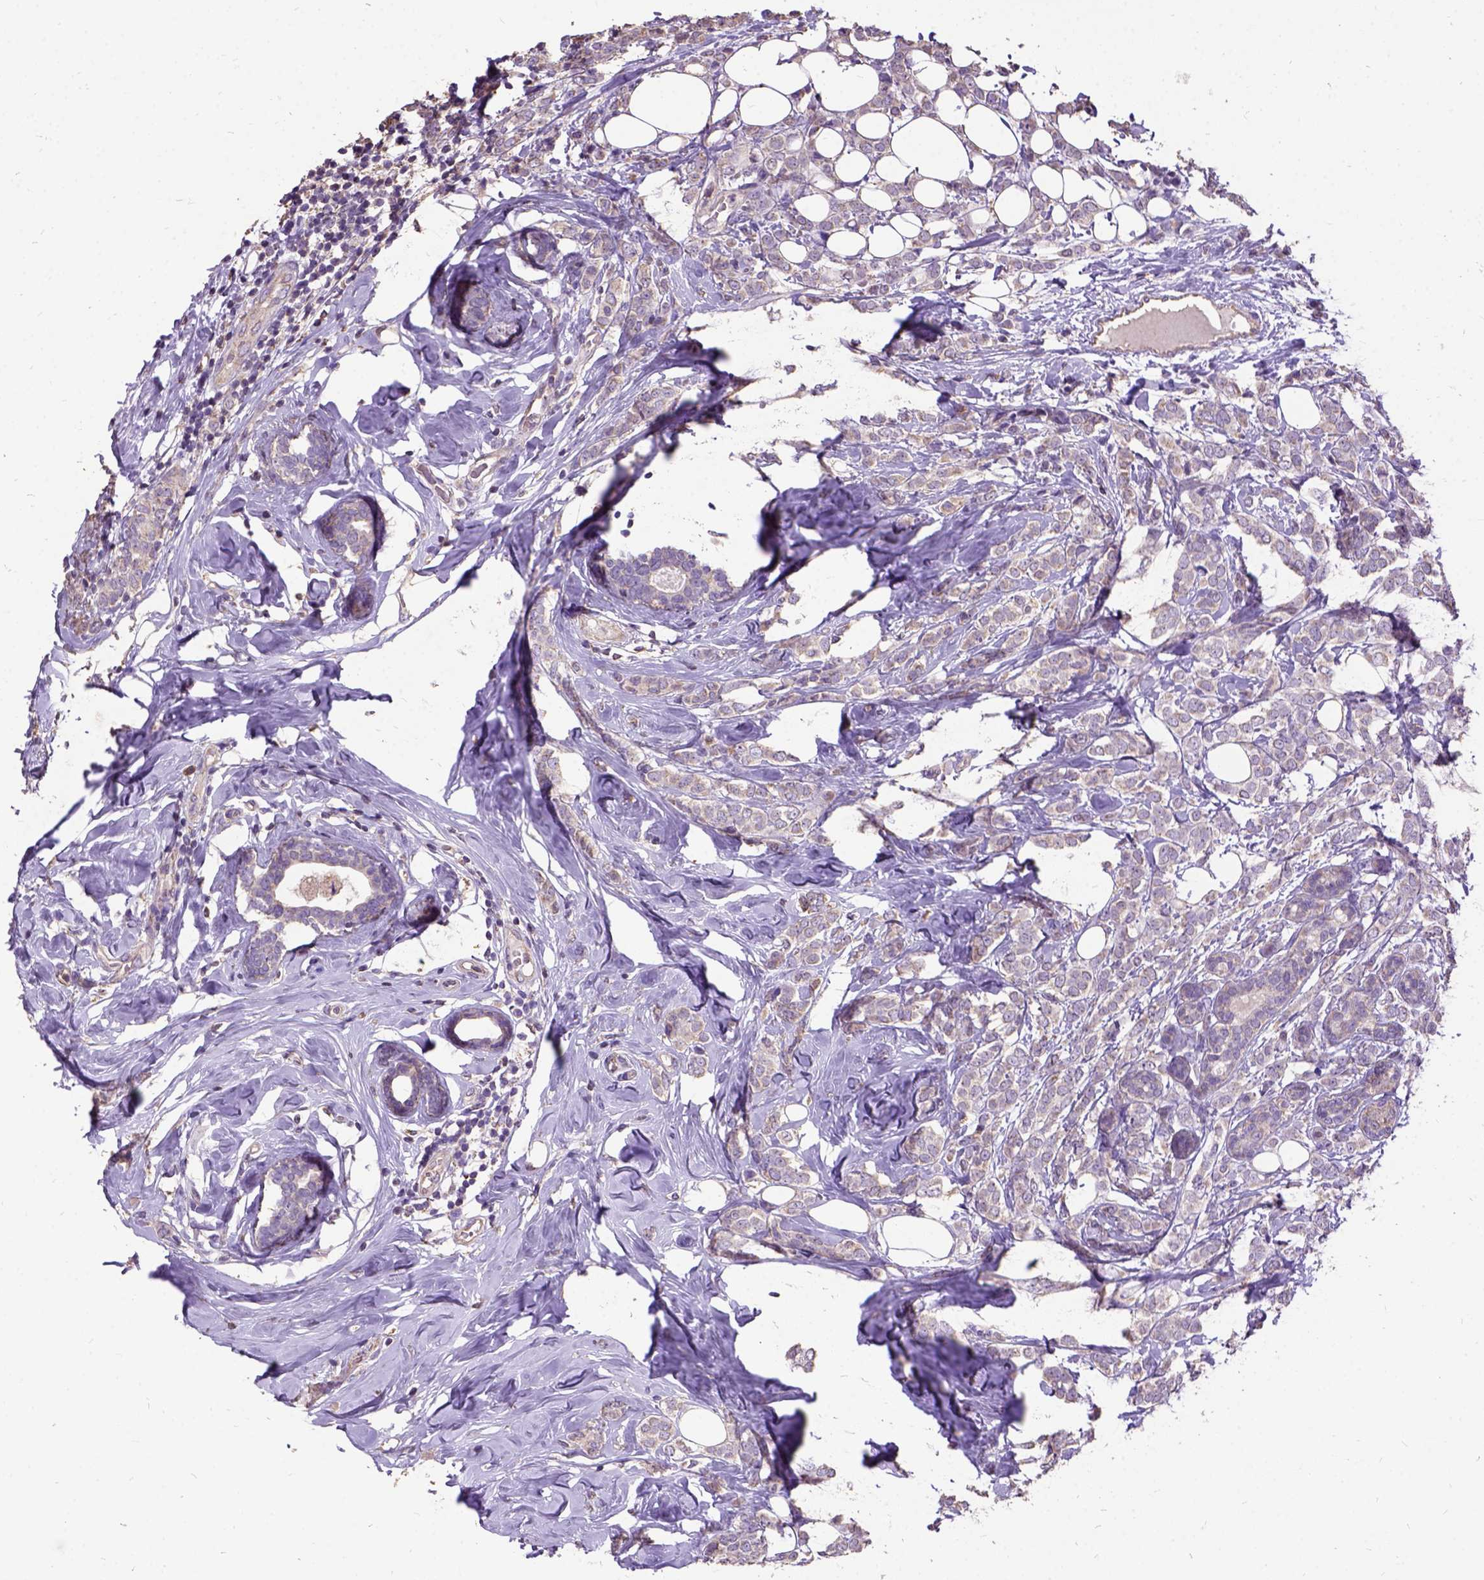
{"staining": {"intensity": "weak", "quantity": ">75%", "location": "cytoplasmic/membranous"}, "tissue": "breast cancer", "cell_type": "Tumor cells", "image_type": "cancer", "snomed": [{"axis": "morphology", "description": "Lobular carcinoma"}, {"axis": "topography", "description": "Breast"}], "caption": "This is an image of immunohistochemistry staining of breast lobular carcinoma, which shows weak positivity in the cytoplasmic/membranous of tumor cells.", "gene": "DQX1", "patient": {"sex": "female", "age": 49}}